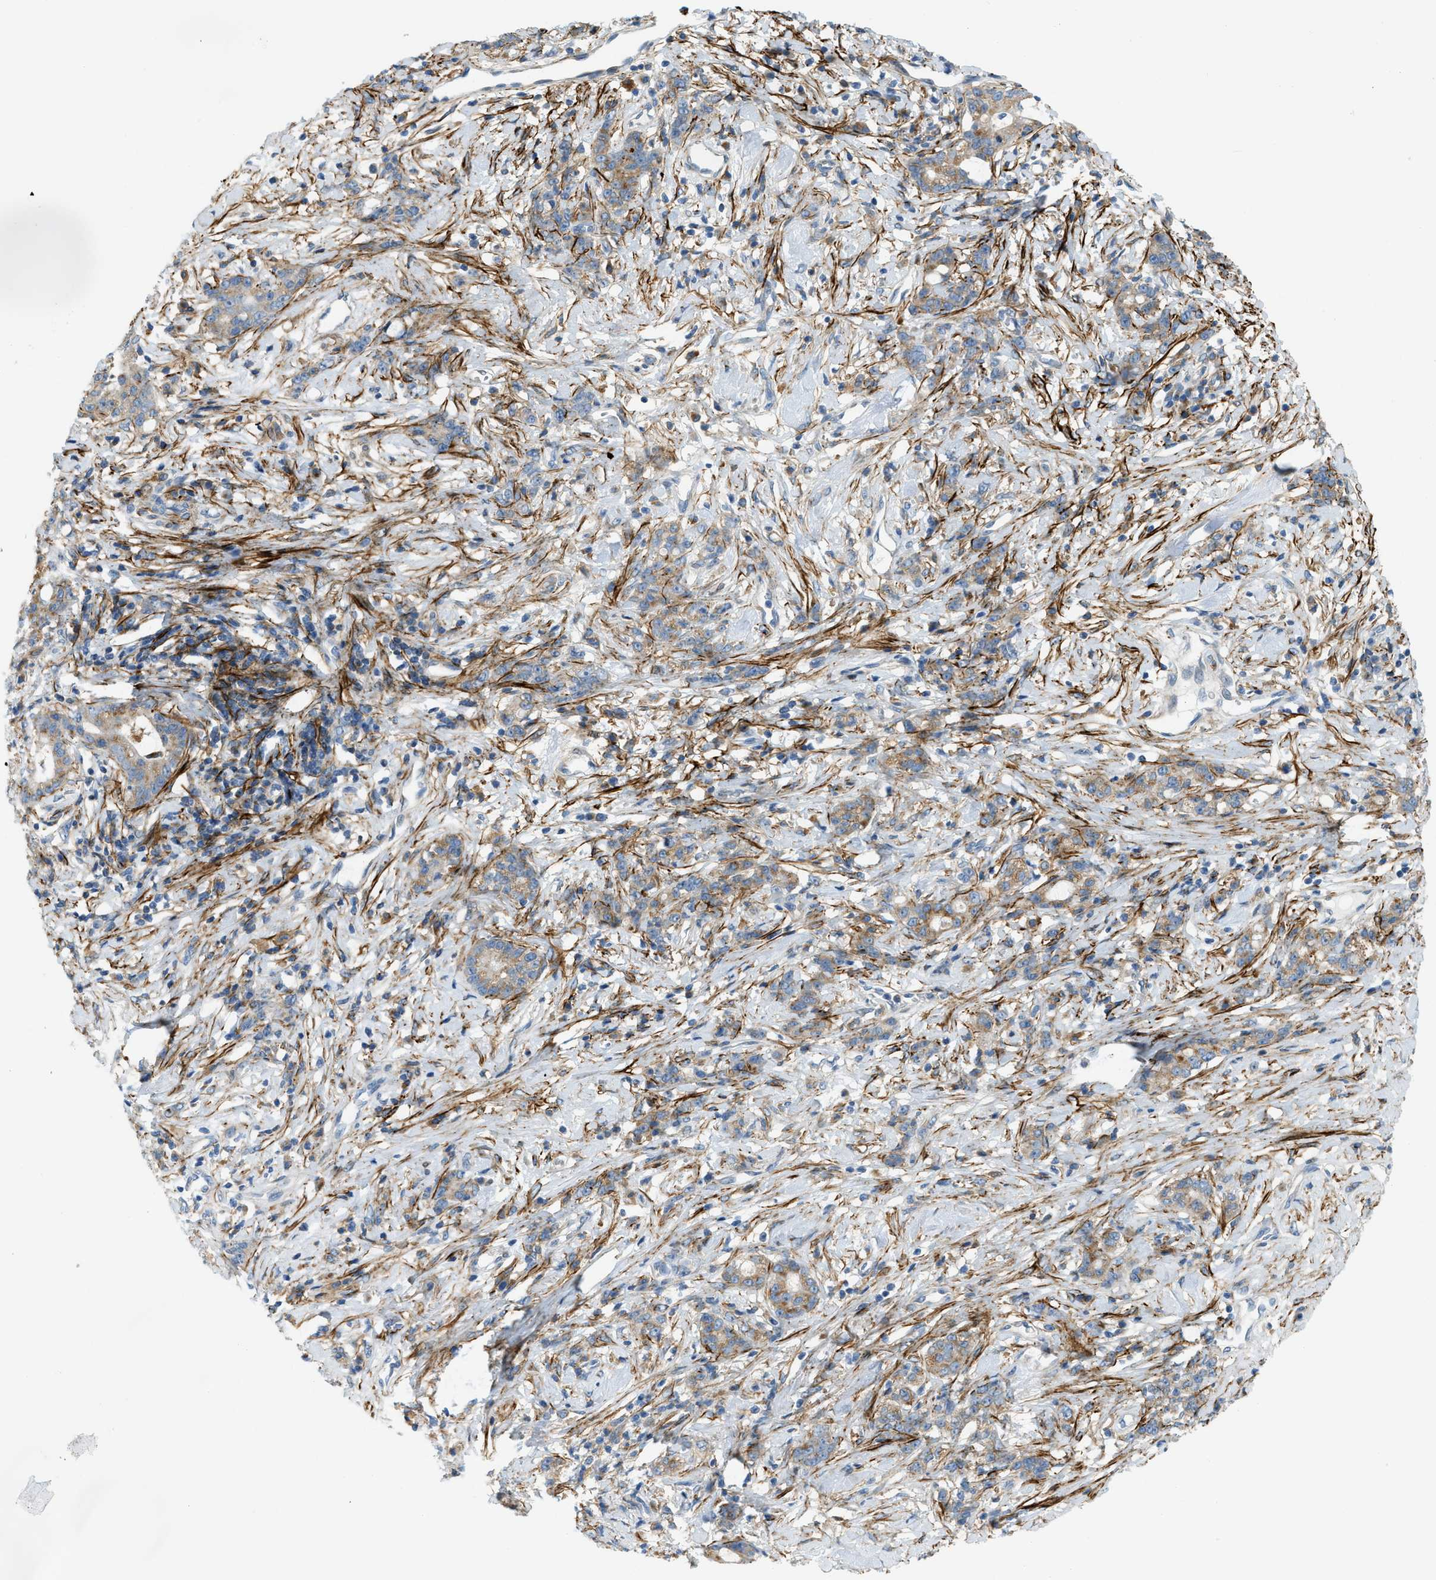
{"staining": {"intensity": "moderate", "quantity": "25%-75%", "location": "cytoplasmic/membranous"}, "tissue": "stomach cancer", "cell_type": "Tumor cells", "image_type": "cancer", "snomed": [{"axis": "morphology", "description": "Adenocarcinoma, NOS"}, {"axis": "topography", "description": "Stomach, lower"}], "caption": "A photomicrograph of human stomach adenocarcinoma stained for a protein demonstrates moderate cytoplasmic/membranous brown staining in tumor cells.", "gene": "LMBRD1", "patient": {"sex": "male", "age": 88}}